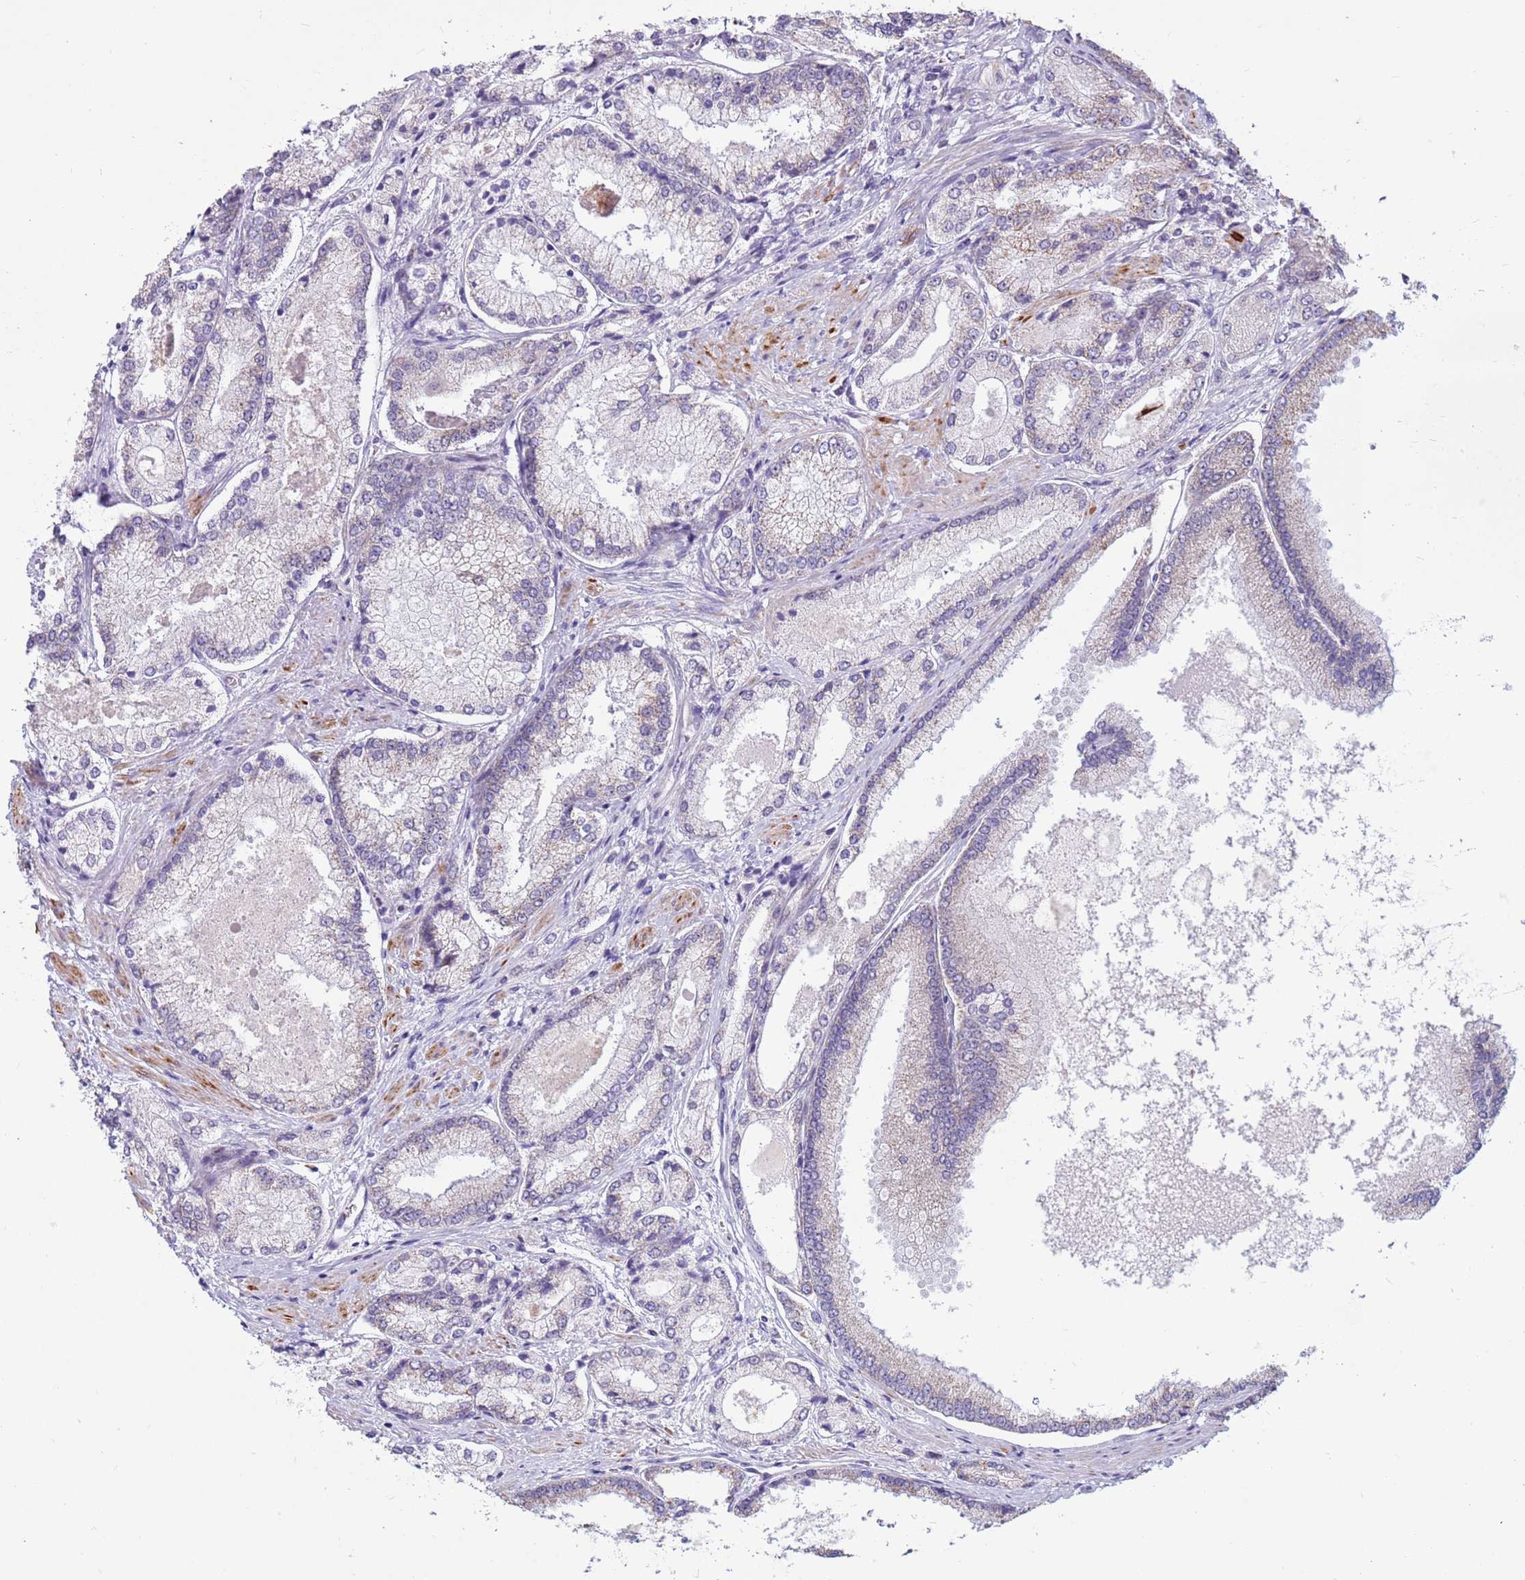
{"staining": {"intensity": "weak", "quantity": "25%-75%", "location": "cytoplasmic/membranous"}, "tissue": "prostate cancer", "cell_type": "Tumor cells", "image_type": "cancer", "snomed": [{"axis": "morphology", "description": "Adenocarcinoma, Low grade"}, {"axis": "topography", "description": "Prostate"}], "caption": "Prostate cancer was stained to show a protein in brown. There is low levels of weak cytoplasmic/membranous expression in approximately 25%-75% of tumor cells. The protein is stained brown, and the nuclei are stained in blue (DAB (3,3'-diaminobenzidine) IHC with brightfield microscopy, high magnification).", "gene": "CDK2AP2", "patient": {"sex": "male", "age": 74}}